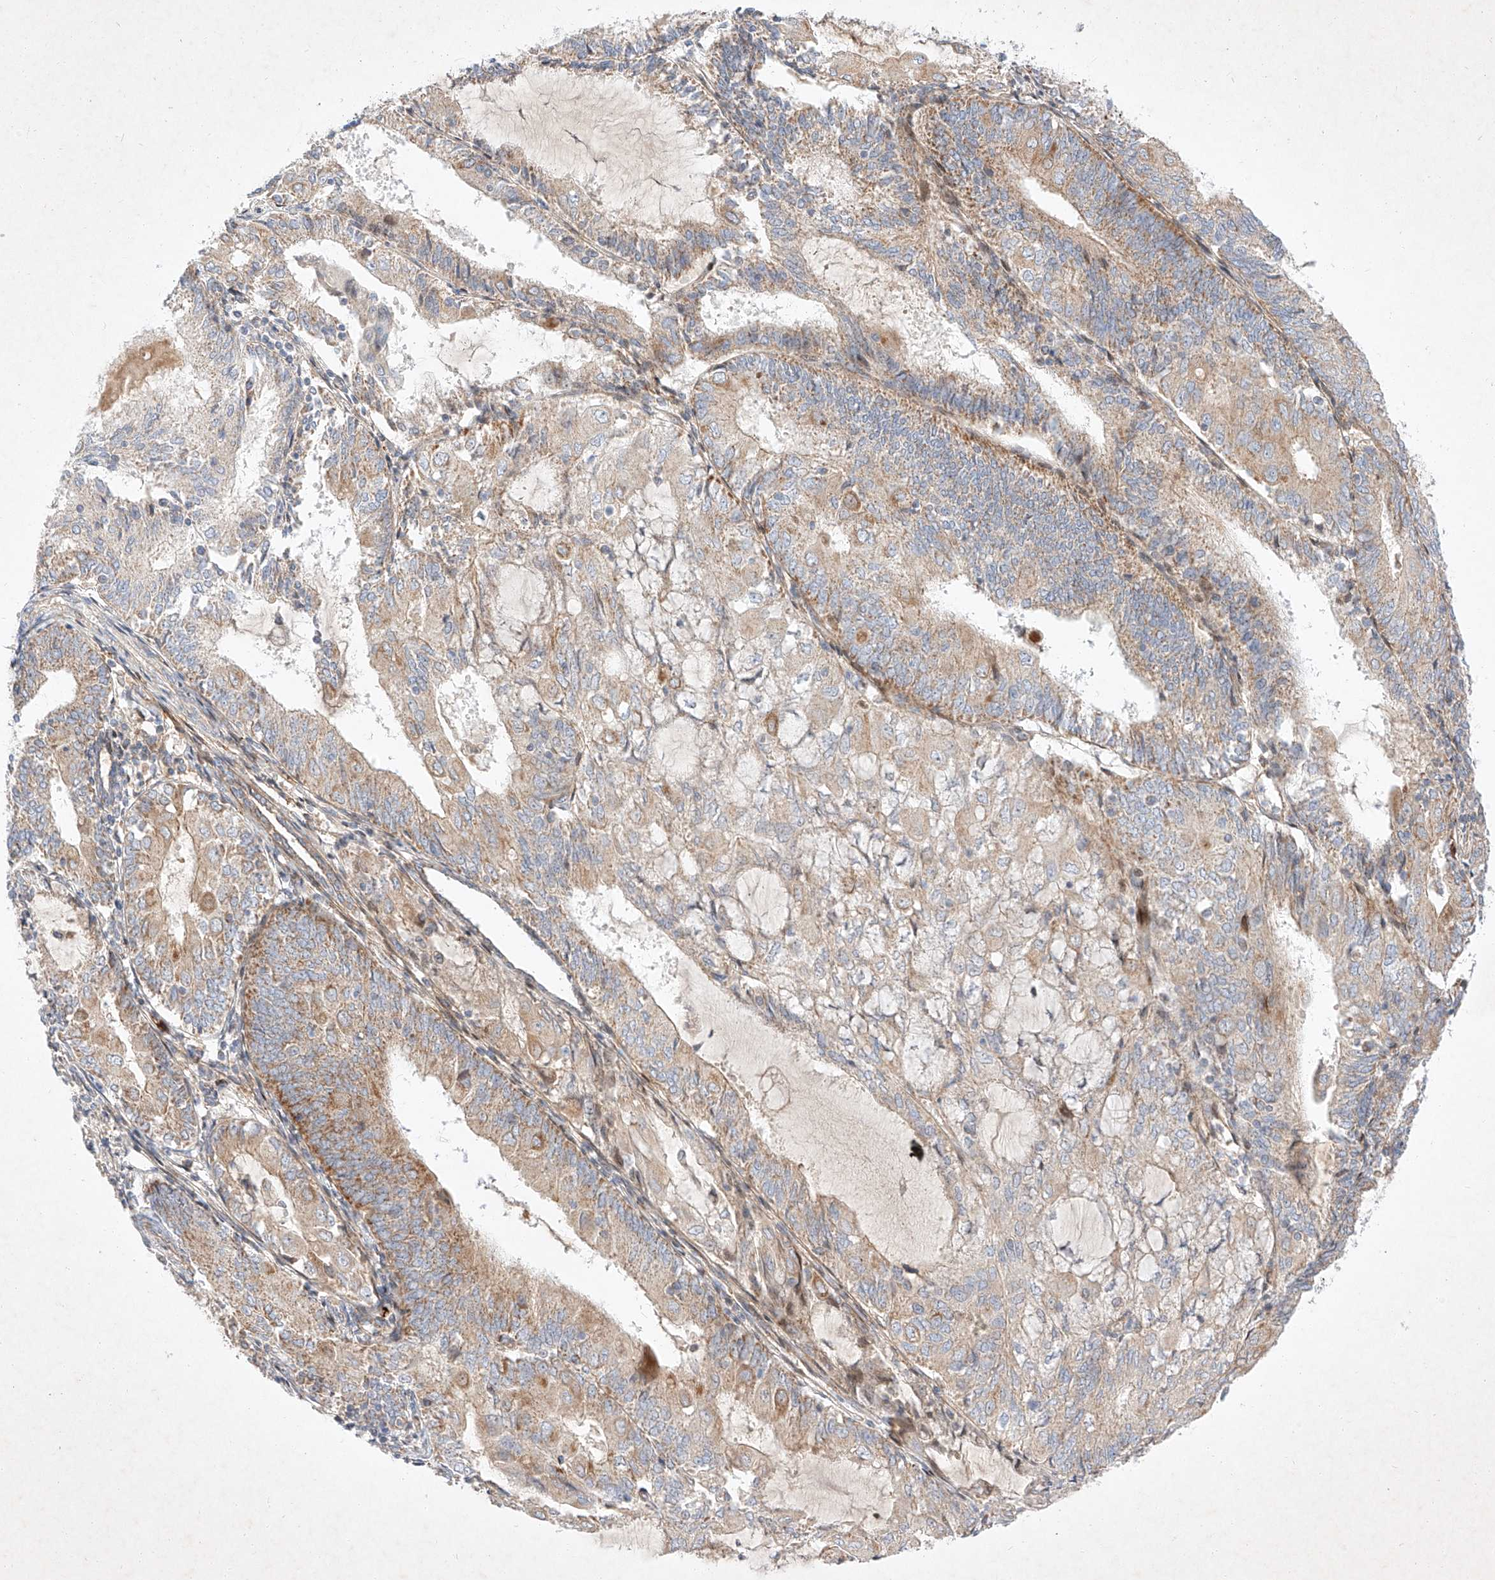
{"staining": {"intensity": "moderate", "quantity": "<25%", "location": "cytoplasmic/membranous"}, "tissue": "endometrial cancer", "cell_type": "Tumor cells", "image_type": "cancer", "snomed": [{"axis": "morphology", "description": "Adenocarcinoma, NOS"}, {"axis": "topography", "description": "Endometrium"}], "caption": "Immunohistochemical staining of human endometrial cancer (adenocarcinoma) shows low levels of moderate cytoplasmic/membranous staining in about <25% of tumor cells.", "gene": "OSGEPL1", "patient": {"sex": "female", "age": 81}}